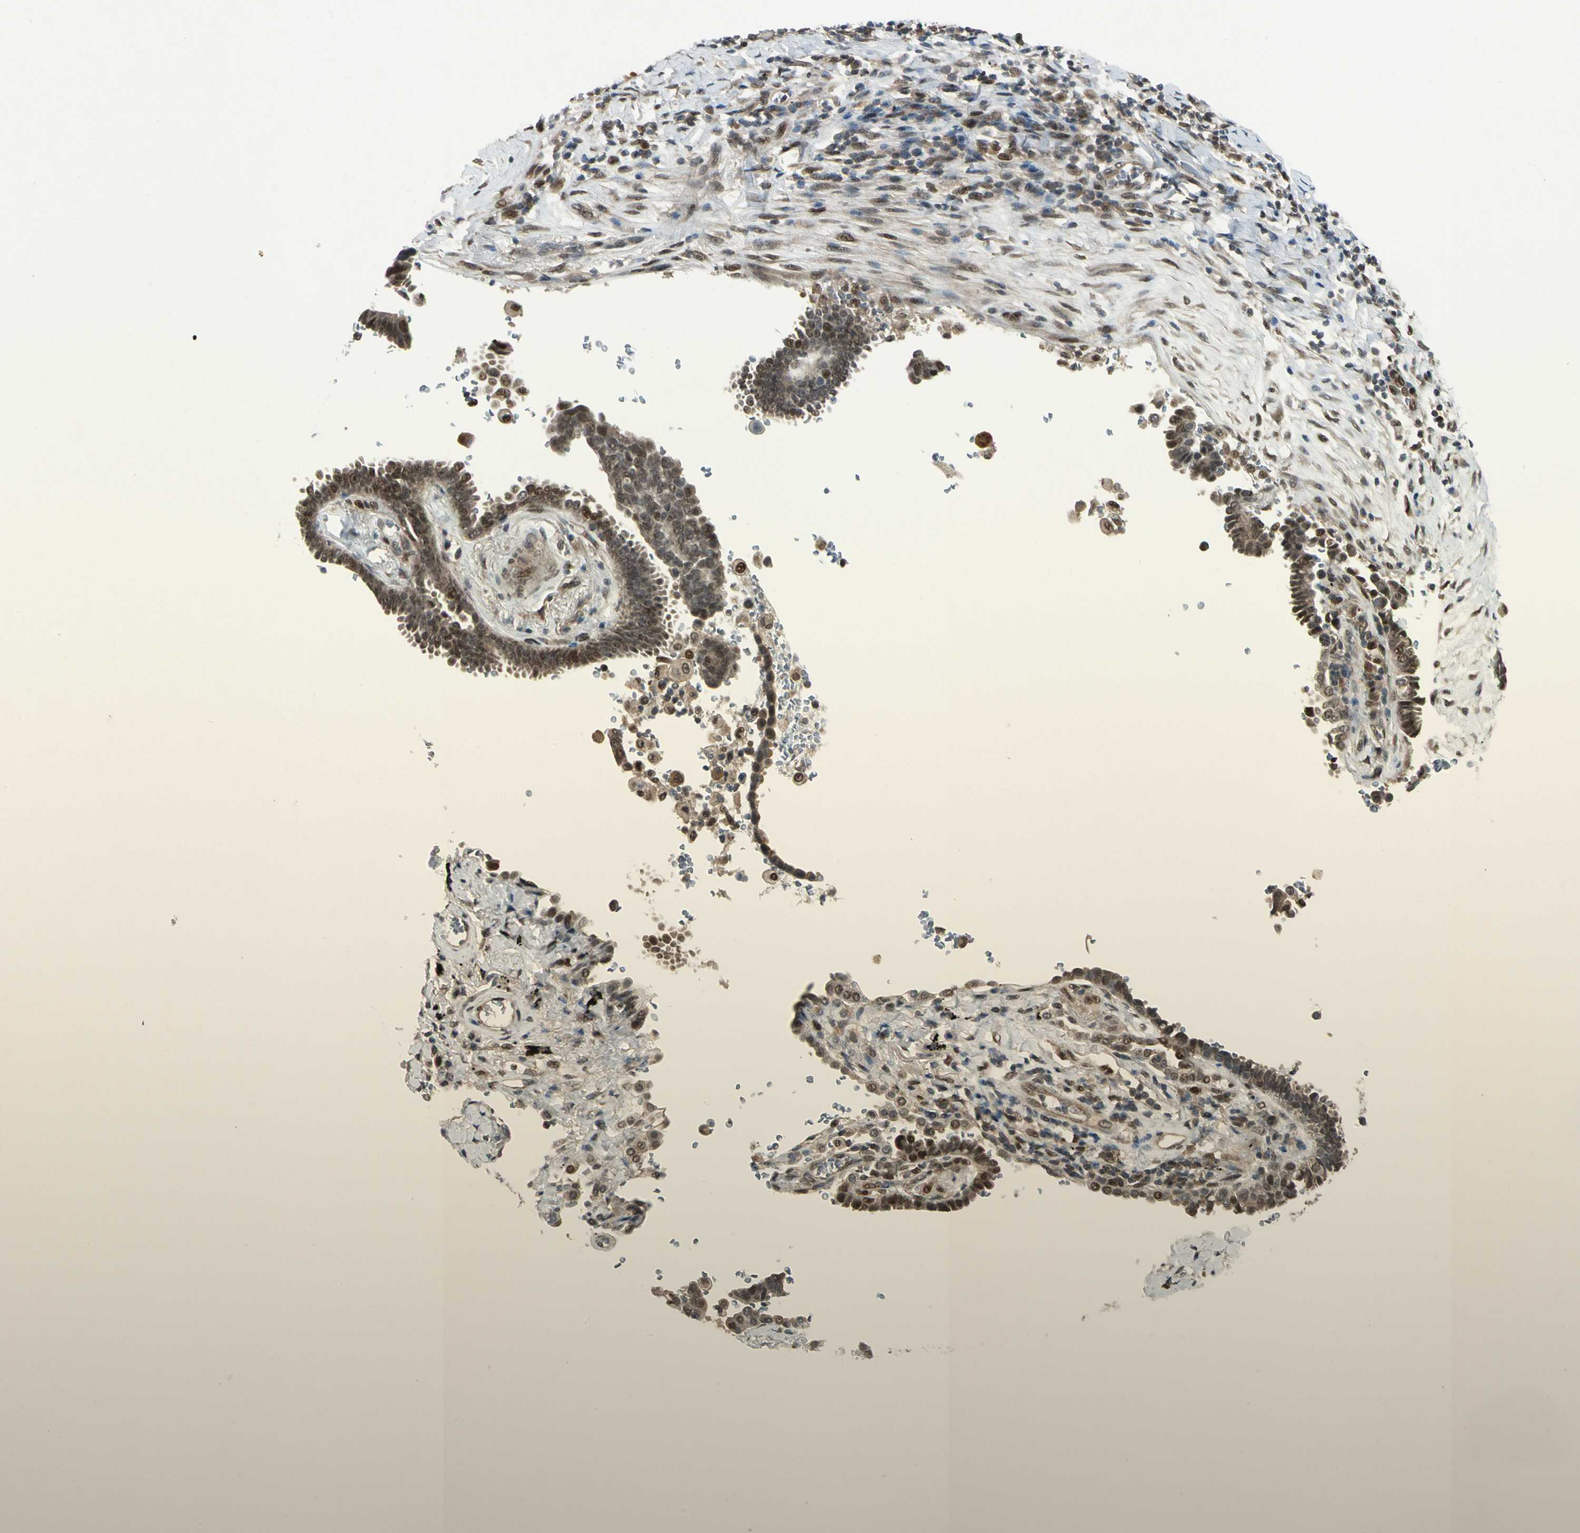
{"staining": {"intensity": "strong", "quantity": ">75%", "location": "nuclear"}, "tissue": "lung cancer", "cell_type": "Tumor cells", "image_type": "cancer", "snomed": [{"axis": "morphology", "description": "Adenocarcinoma, NOS"}, {"axis": "topography", "description": "Lung"}], "caption": "An image showing strong nuclear staining in about >75% of tumor cells in lung cancer (adenocarcinoma), as visualized by brown immunohistochemical staining.", "gene": "GTF3A", "patient": {"sex": "female", "age": 64}}